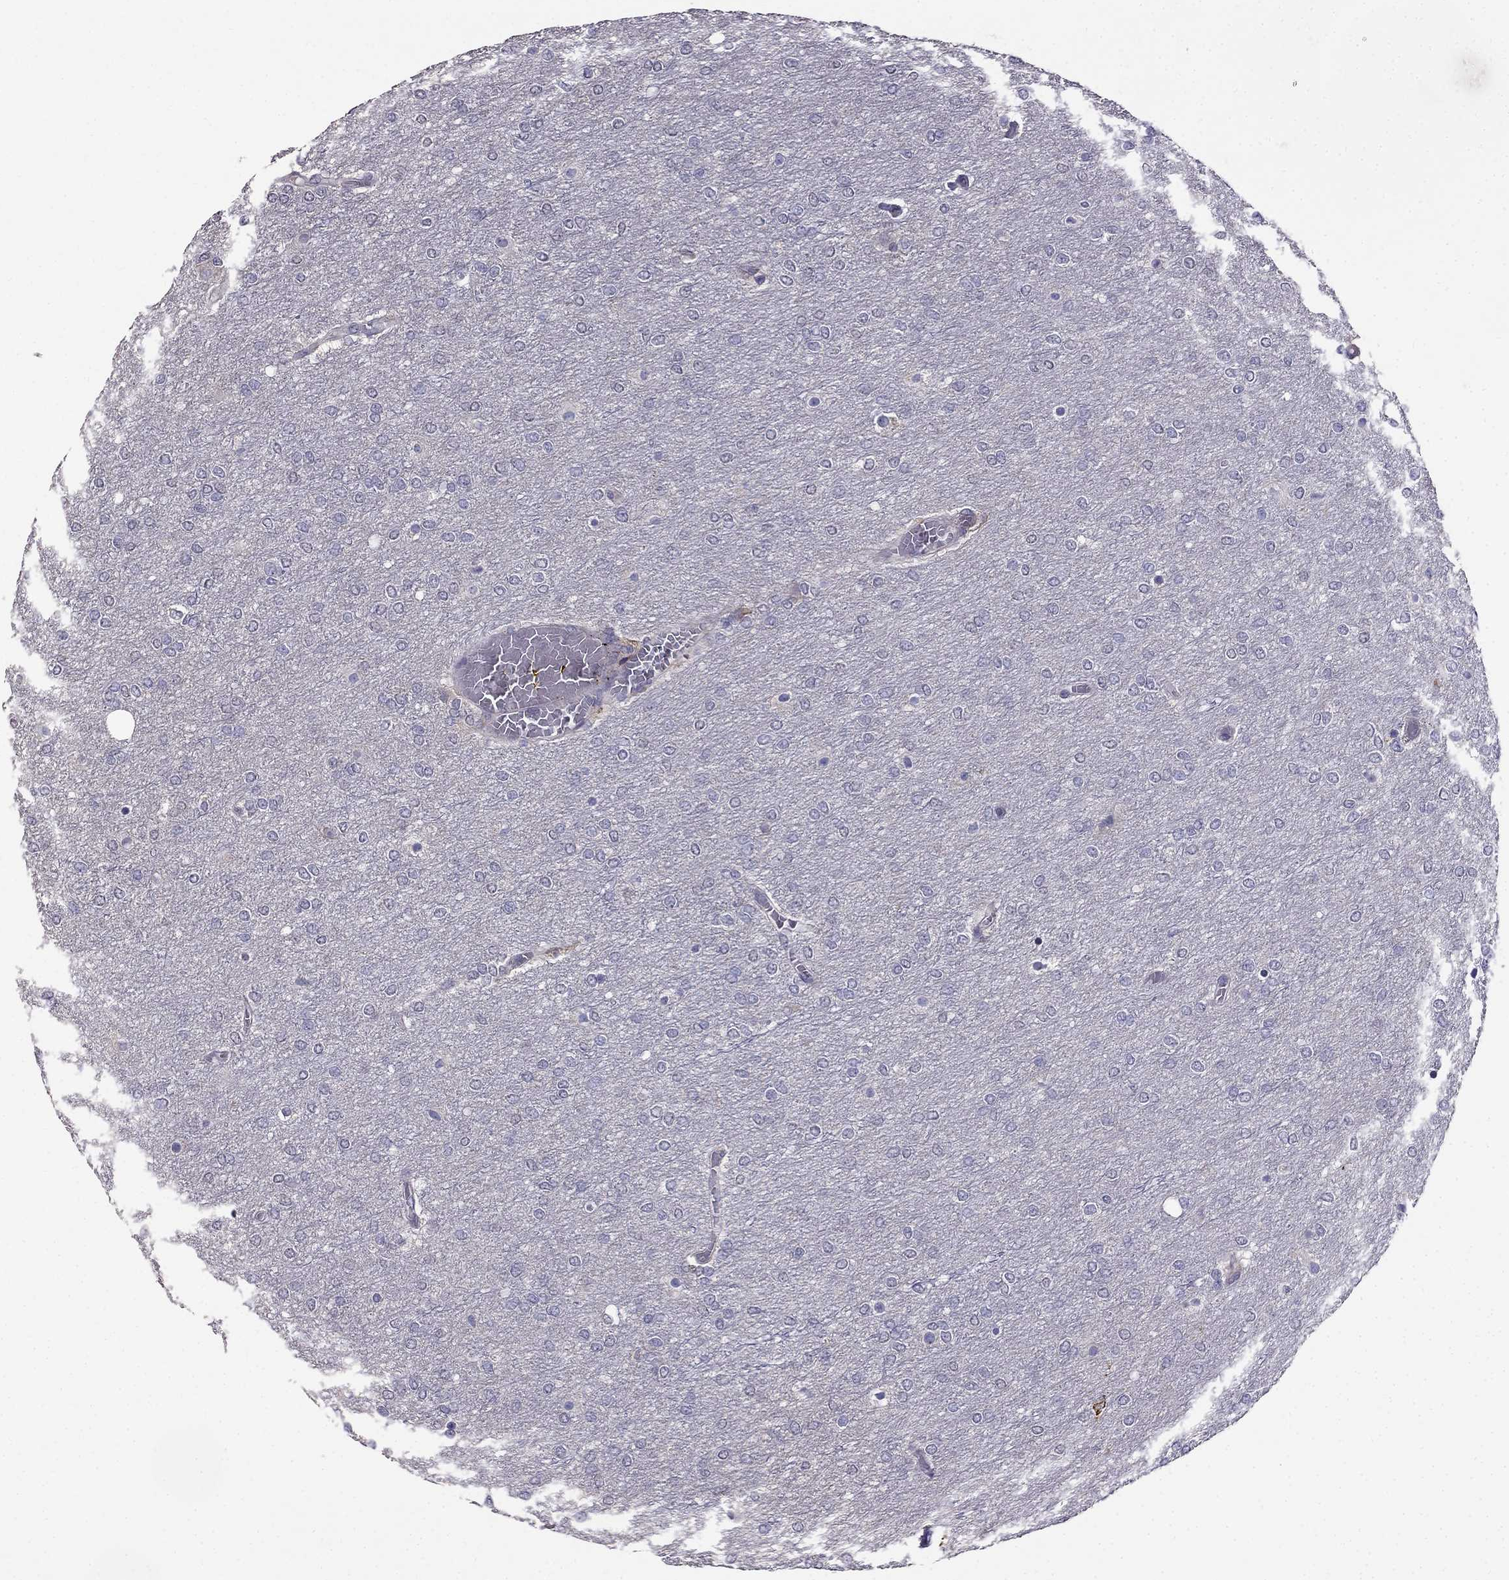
{"staining": {"intensity": "negative", "quantity": "none", "location": "none"}, "tissue": "glioma", "cell_type": "Tumor cells", "image_type": "cancer", "snomed": [{"axis": "morphology", "description": "Glioma, malignant, High grade"}, {"axis": "topography", "description": "Brain"}], "caption": "Tumor cells show no significant protein positivity in malignant glioma (high-grade).", "gene": "CDH9", "patient": {"sex": "female", "age": 61}}